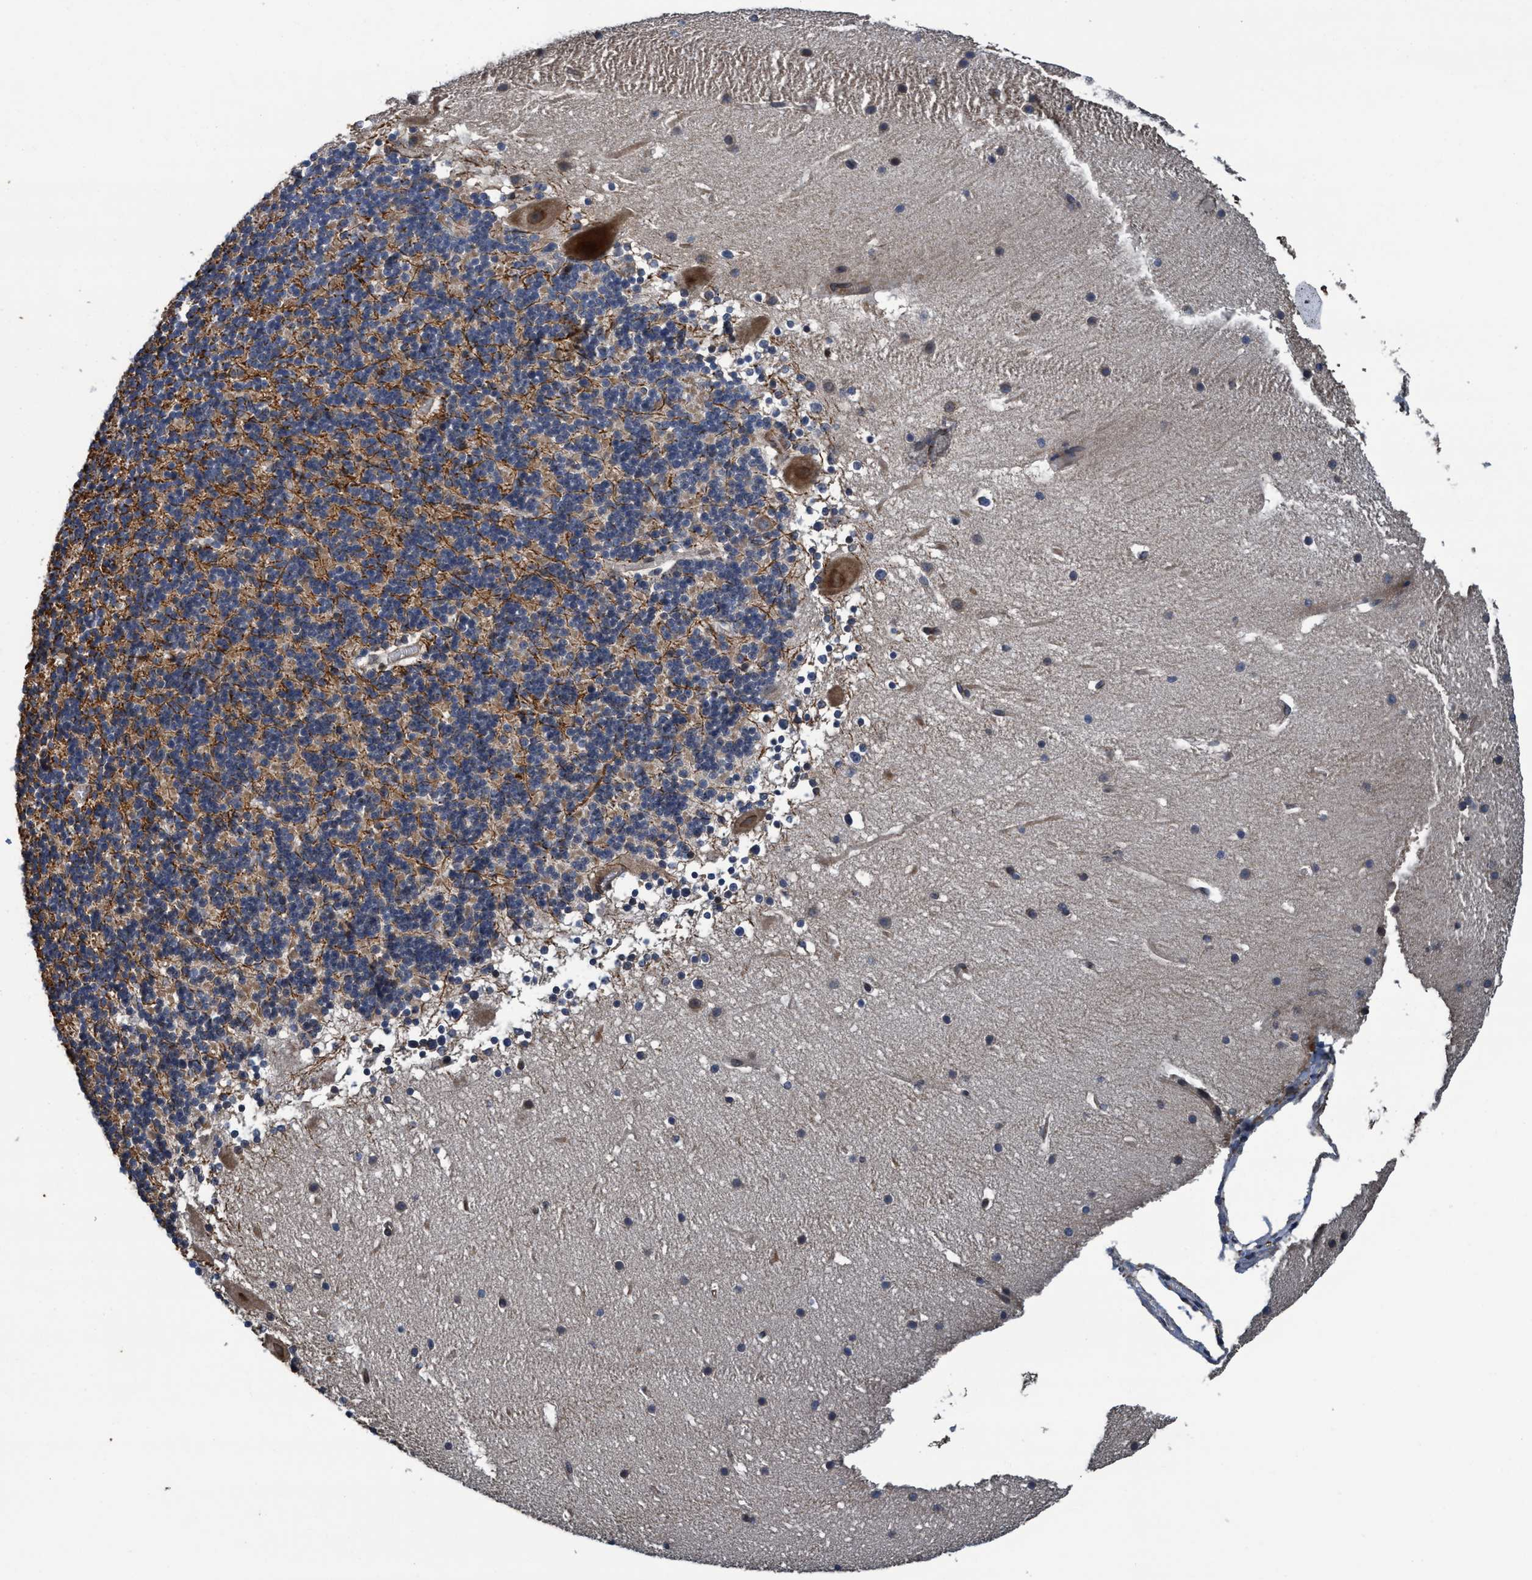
{"staining": {"intensity": "moderate", "quantity": "<25%", "location": "cytoplasmic/membranous"}, "tissue": "cerebellum", "cell_type": "Cells in granular layer", "image_type": "normal", "snomed": [{"axis": "morphology", "description": "Normal tissue, NOS"}, {"axis": "topography", "description": "Cerebellum"}], "caption": "Cerebellum stained with immunohistochemistry displays moderate cytoplasmic/membranous staining in approximately <25% of cells in granular layer.", "gene": "MACC1", "patient": {"sex": "male", "age": 45}}